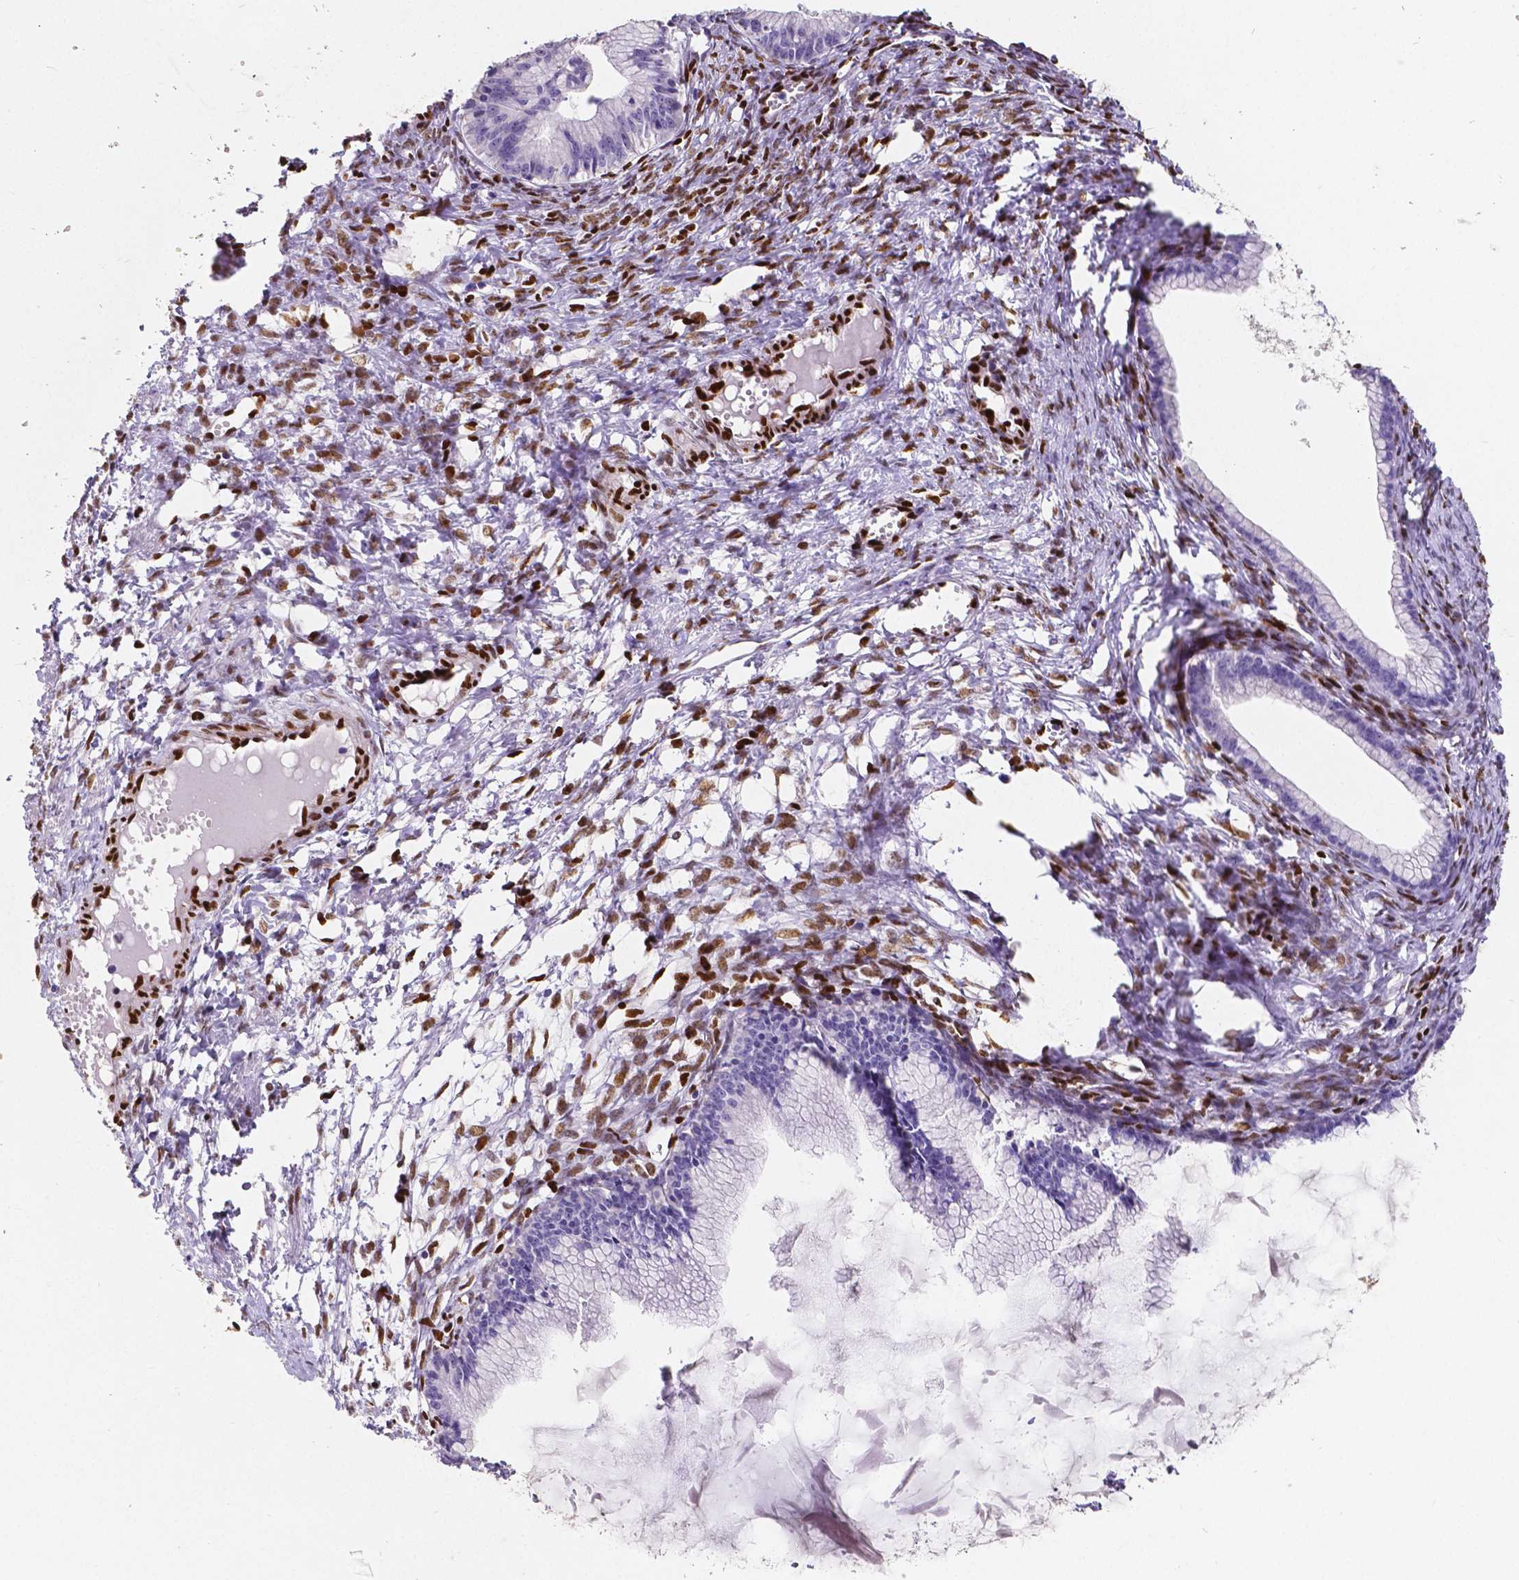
{"staining": {"intensity": "negative", "quantity": "none", "location": "none"}, "tissue": "ovarian cancer", "cell_type": "Tumor cells", "image_type": "cancer", "snomed": [{"axis": "morphology", "description": "Cystadenocarcinoma, mucinous, NOS"}, {"axis": "topography", "description": "Ovary"}], "caption": "Micrograph shows no significant protein staining in tumor cells of mucinous cystadenocarcinoma (ovarian). Brightfield microscopy of IHC stained with DAB (brown) and hematoxylin (blue), captured at high magnification.", "gene": "MEF2C", "patient": {"sex": "female", "age": 41}}